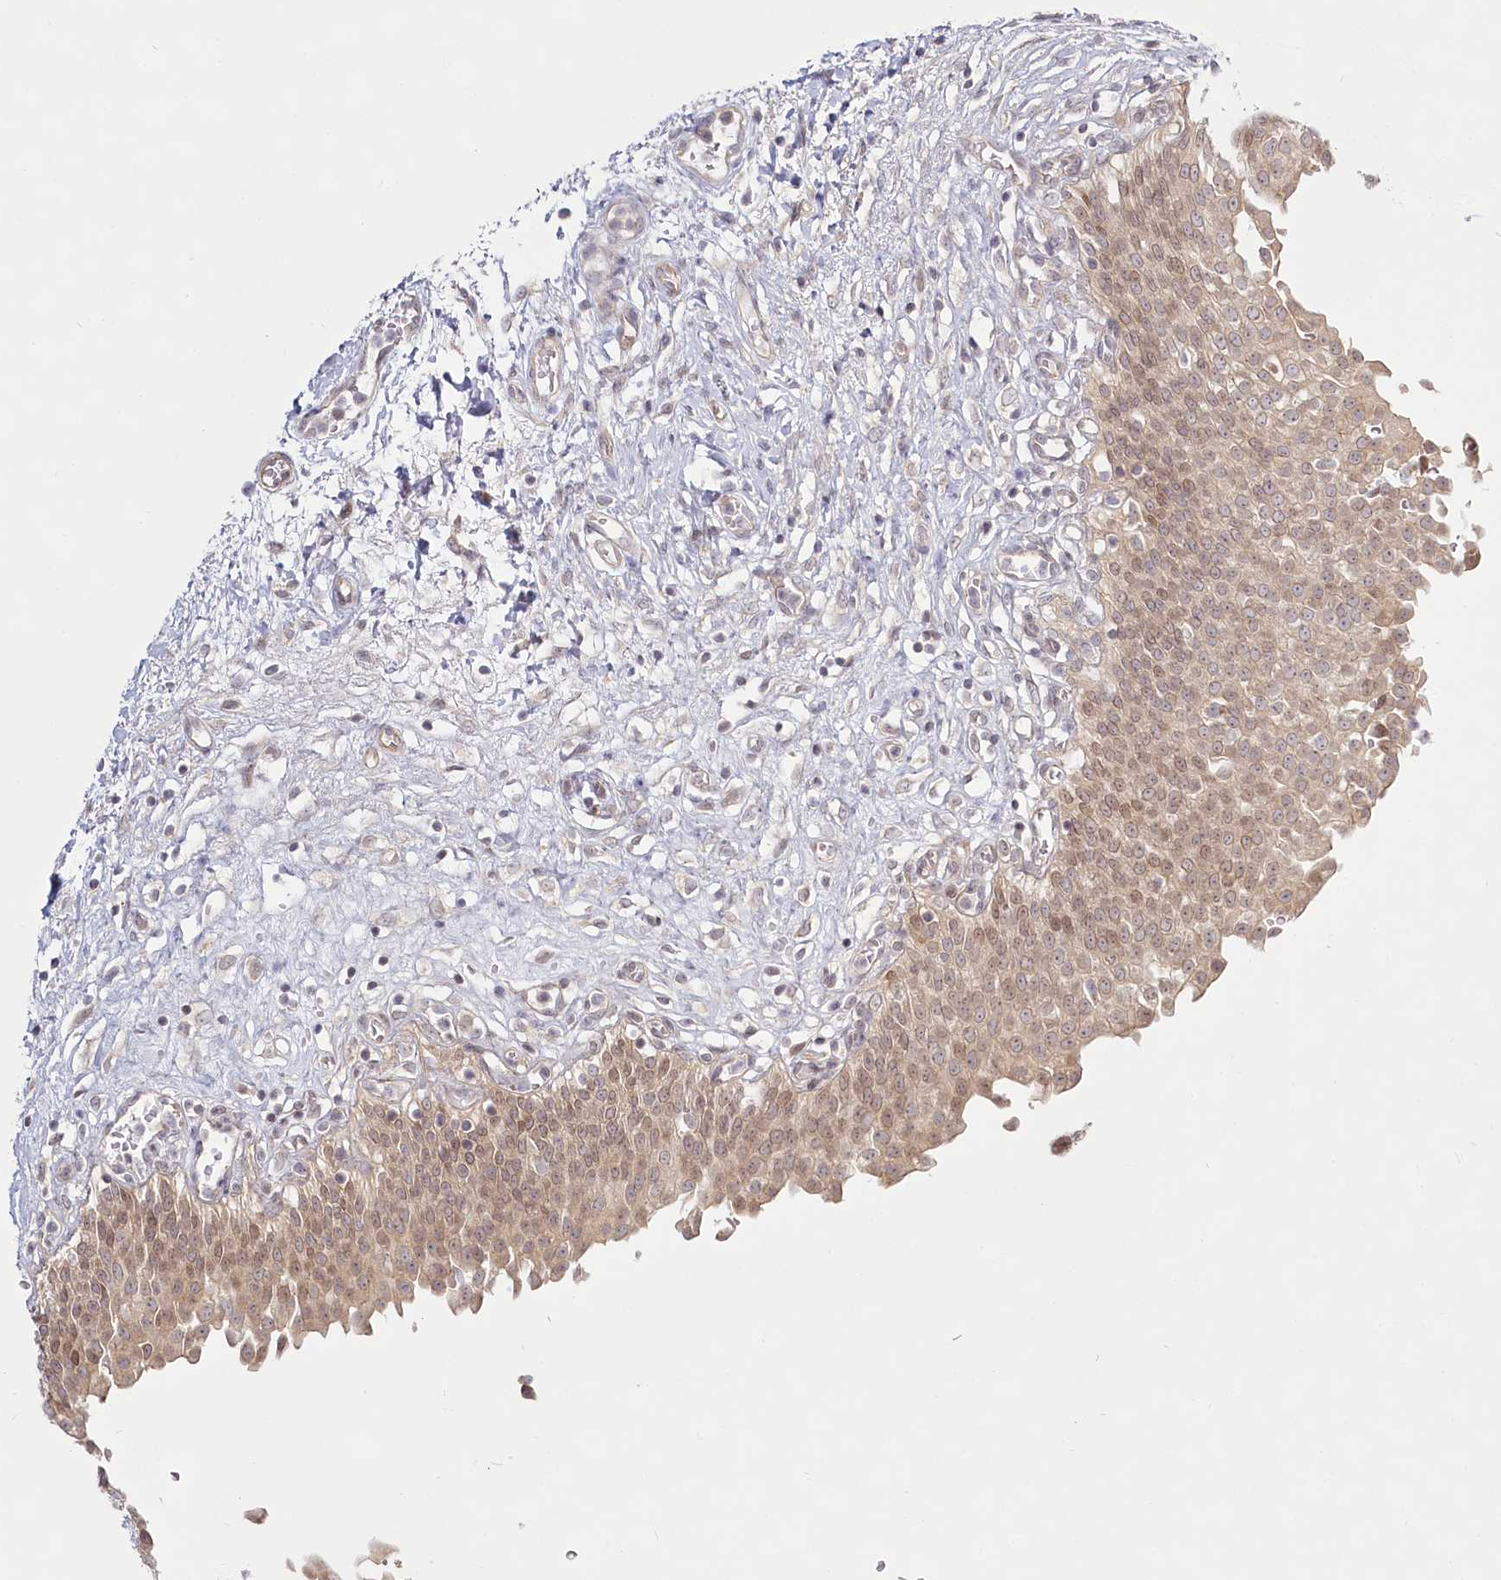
{"staining": {"intensity": "moderate", "quantity": ">75%", "location": "cytoplasmic/membranous,nuclear"}, "tissue": "urinary bladder", "cell_type": "Urothelial cells", "image_type": "normal", "snomed": [{"axis": "morphology", "description": "Urothelial carcinoma, High grade"}, {"axis": "topography", "description": "Urinary bladder"}], "caption": "The photomicrograph demonstrates immunohistochemical staining of normal urinary bladder. There is moderate cytoplasmic/membranous,nuclear staining is appreciated in approximately >75% of urothelial cells.", "gene": "SPINK13", "patient": {"sex": "male", "age": 46}}